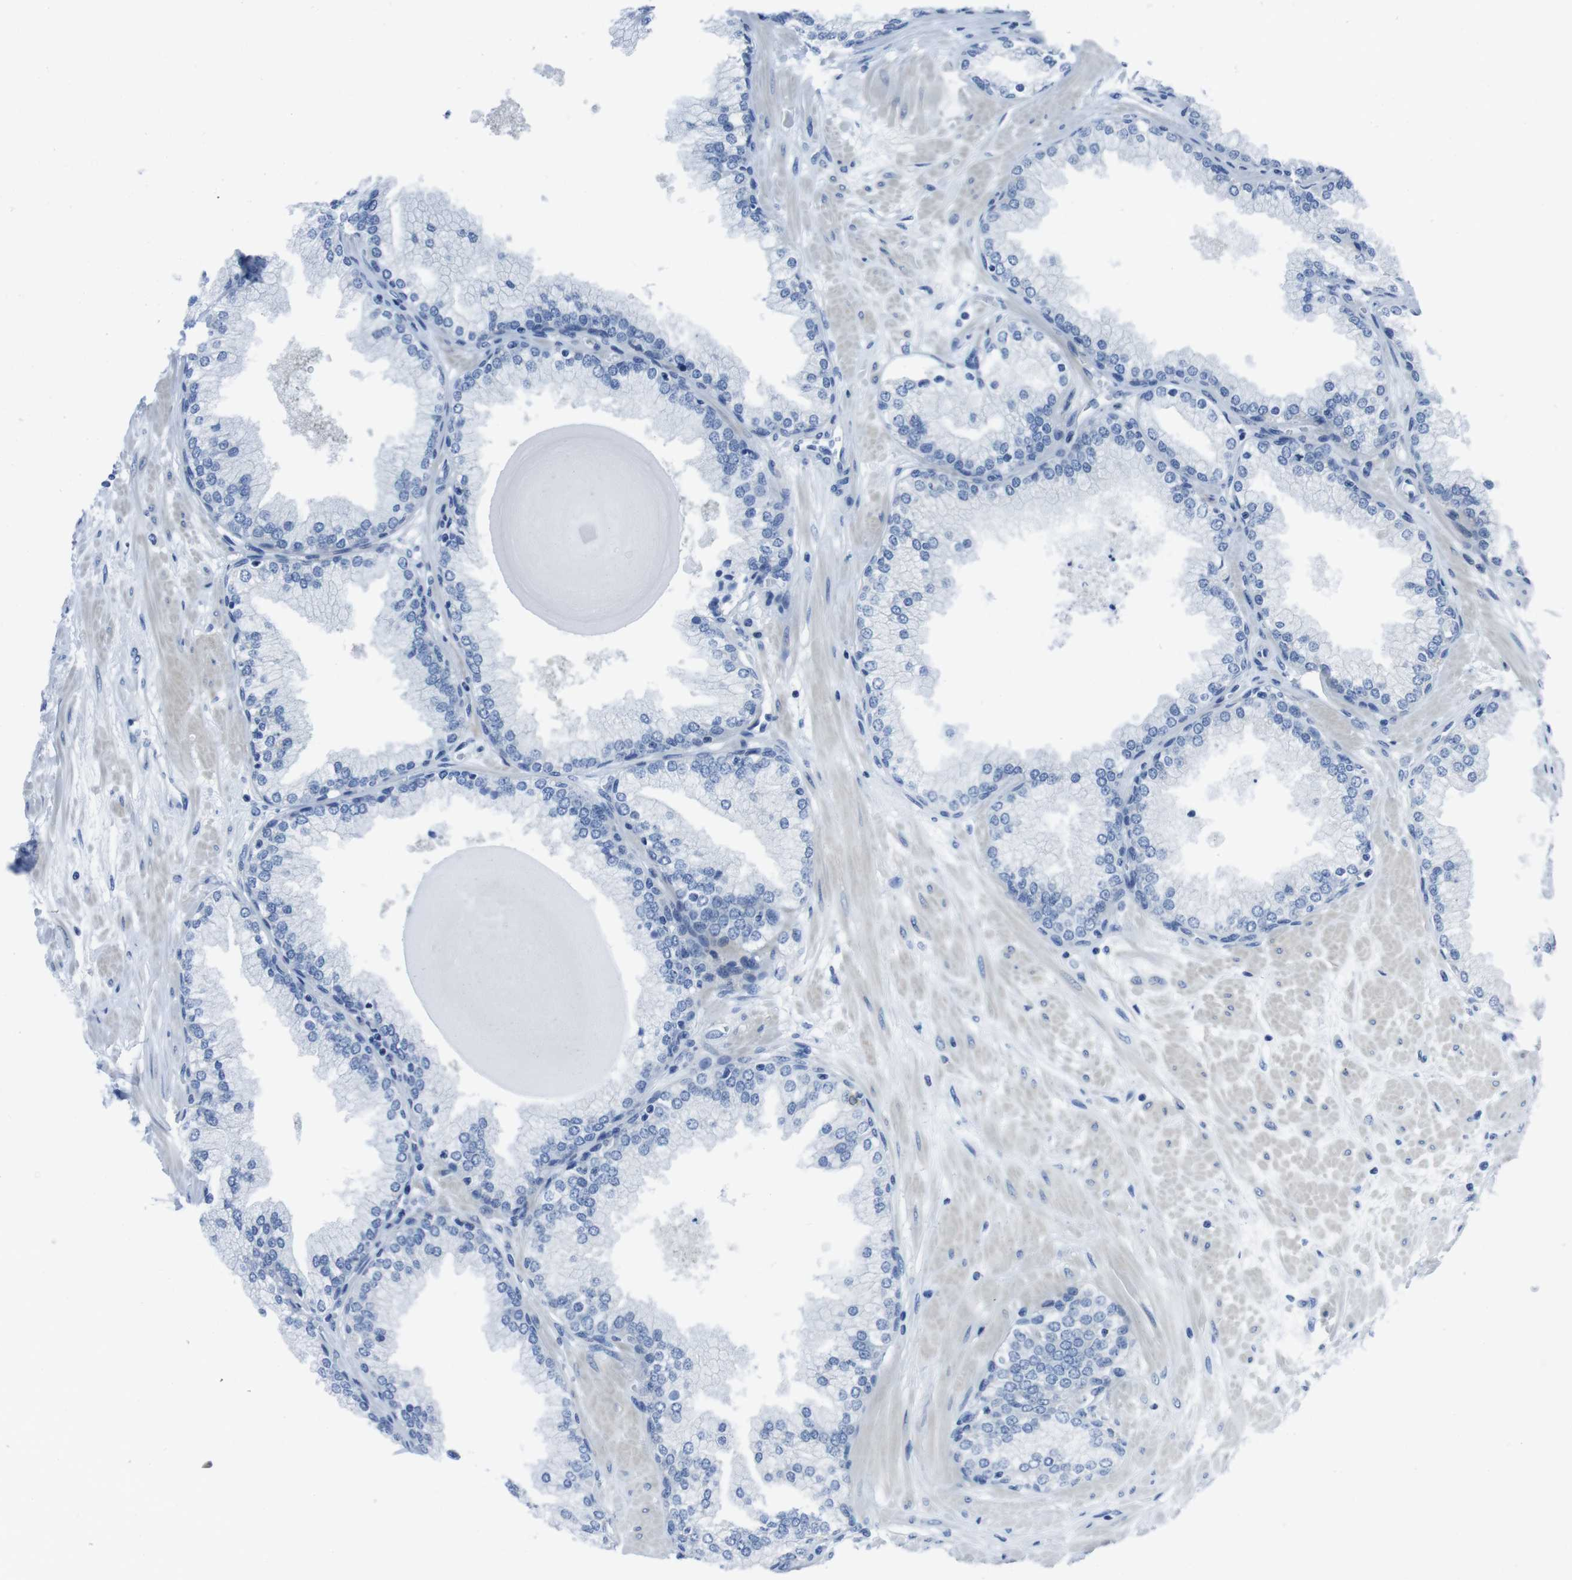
{"staining": {"intensity": "negative", "quantity": "none", "location": "none"}, "tissue": "prostate", "cell_type": "Glandular cells", "image_type": "normal", "snomed": [{"axis": "morphology", "description": "Normal tissue, NOS"}, {"axis": "topography", "description": "Prostate"}], "caption": "Immunohistochemistry (IHC) of normal prostate exhibits no expression in glandular cells. Nuclei are stained in blue.", "gene": "EIF4A1", "patient": {"sex": "male", "age": 51}}